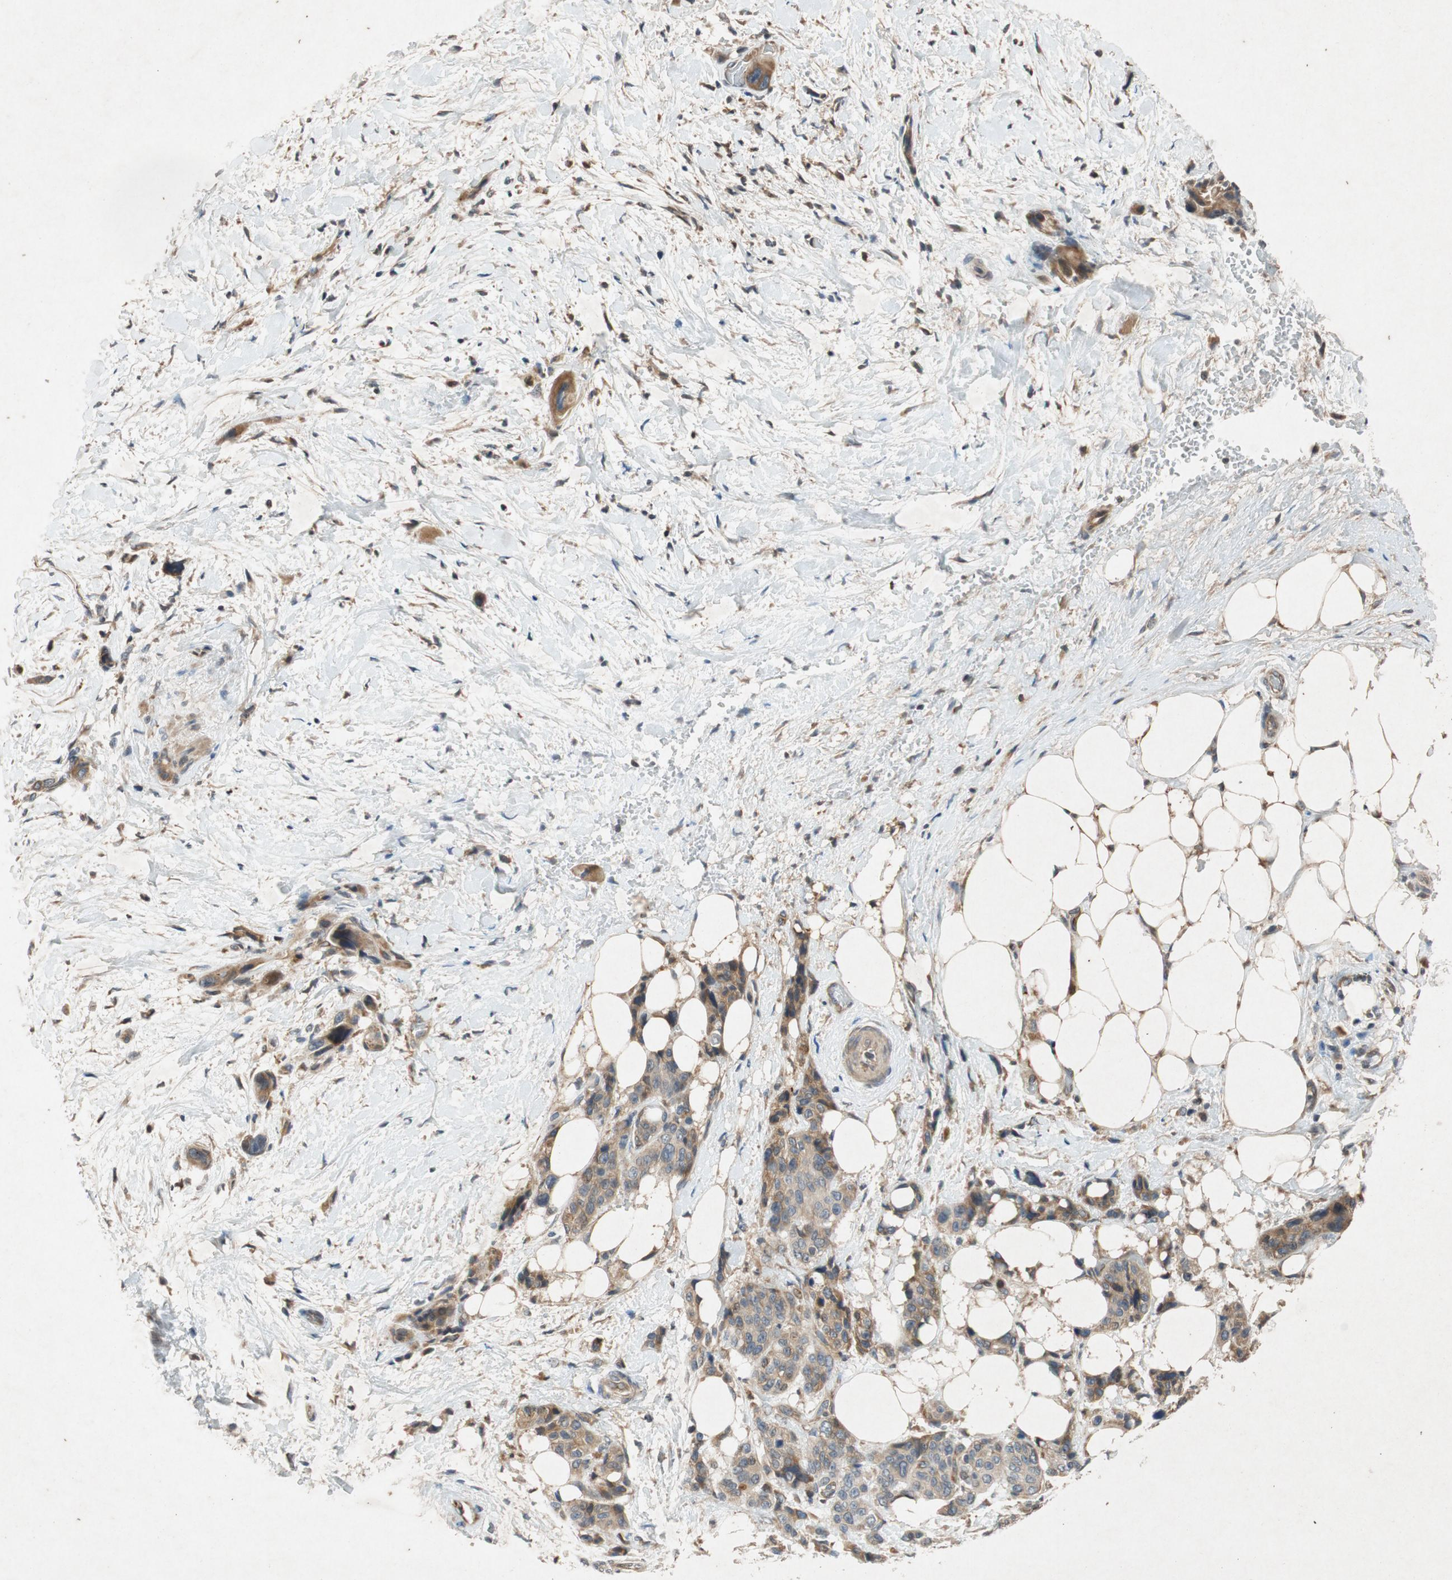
{"staining": {"intensity": "moderate", "quantity": ">75%", "location": "cytoplasmic/membranous"}, "tissue": "pancreatic cancer", "cell_type": "Tumor cells", "image_type": "cancer", "snomed": [{"axis": "morphology", "description": "Adenocarcinoma, NOS"}, {"axis": "topography", "description": "Pancreas"}], "caption": "Approximately >75% of tumor cells in human pancreatic cancer (adenocarcinoma) show moderate cytoplasmic/membranous protein staining as visualized by brown immunohistochemical staining.", "gene": "ATP2C1", "patient": {"sex": "male", "age": 46}}